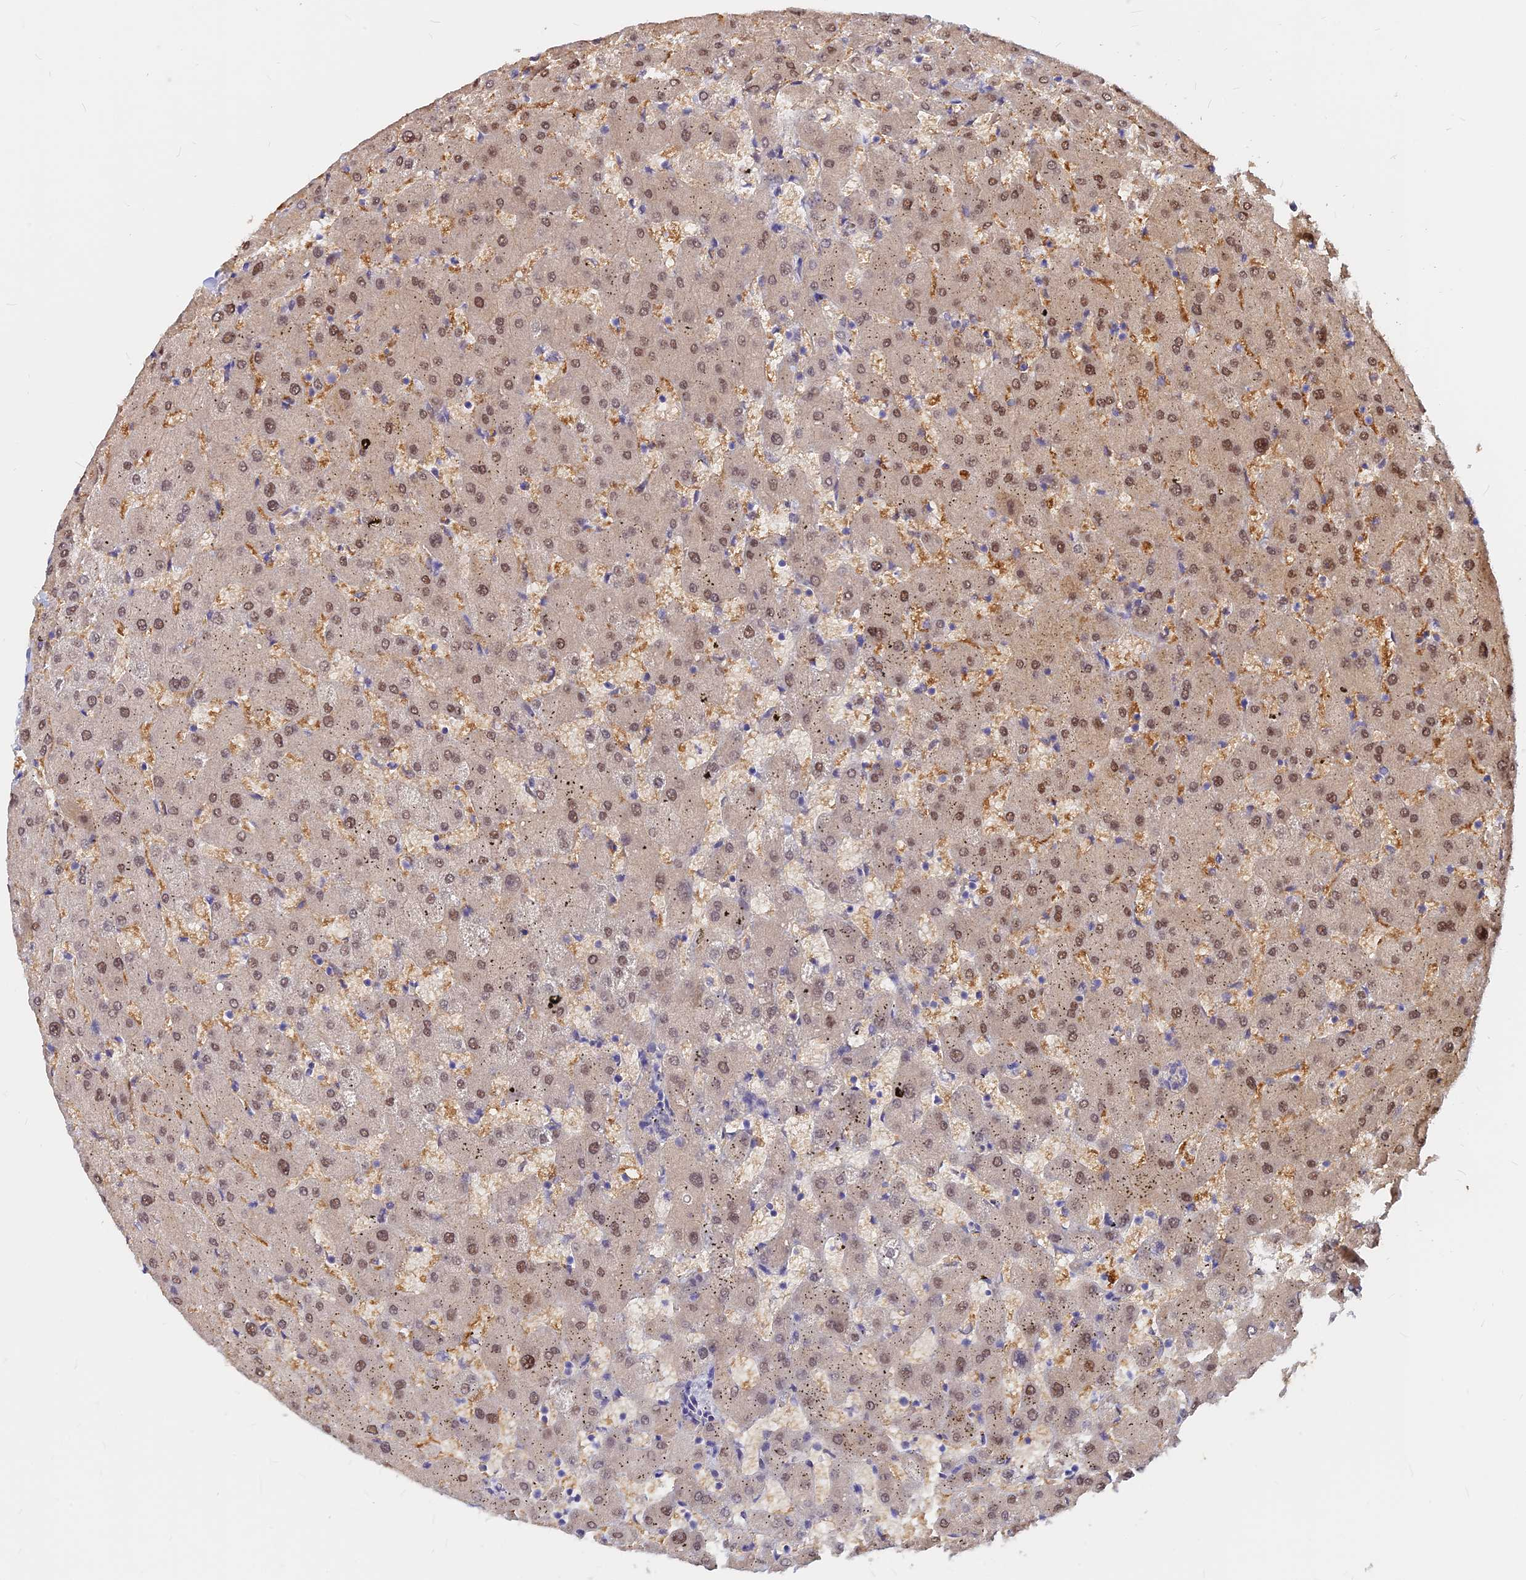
{"staining": {"intensity": "weak", "quantity": "<25%", "location": "nuclear"}, "tissue": "liver", "cell_type": "Cholangiocytes", "image_type": "normal", "snomed": [{"axis": "morphology", "description": "Normal tissue, NOS"}, {"axis": "topography", "description": "Liver"}], "caption": "Immunohistochemistry image of normal liver: human liver stained with DAB reveals no significant protein staining in cholangiocytes.", "gene": "KCTD13", "patient": {"sex": "female", "age": 63}}